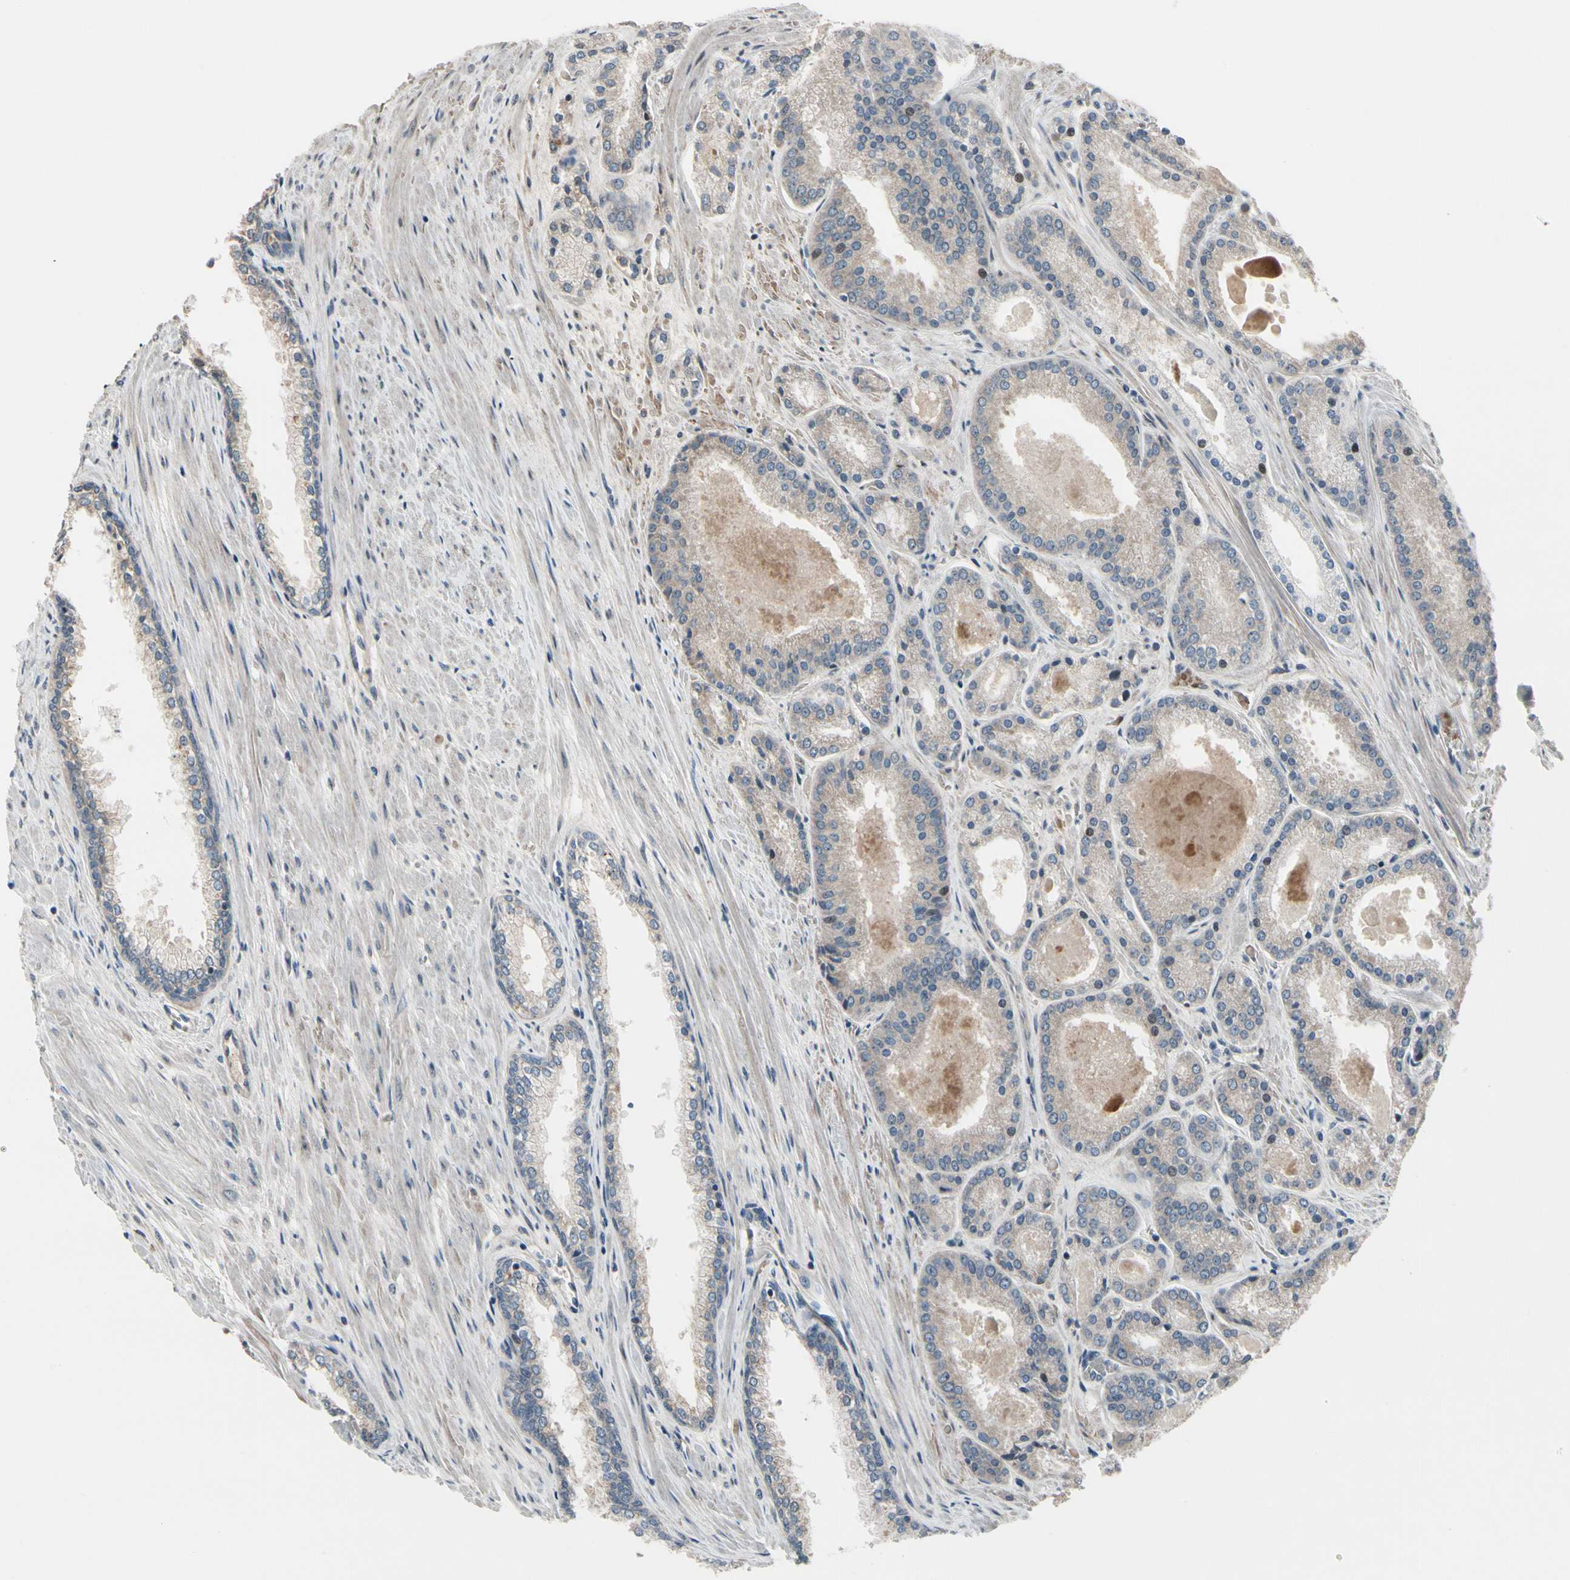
{"staining": {"intensity": "weak", "quantity": "<25%", "location": "cytoplasmic/membranous"}, "tissue": "prostate cancer", "cell_type": "Tumor cells", "image_type": "cancer", "snomed": [{"axis": "morphology", "description": "Adenocarcinoma, Low grade"}, {"axis": "topography", "description": "Prostate"}], "caption": "Prostate cancer was stained to show a protein in brown. There is no significant expression in tumor cells.", "gene": "SNX29", "patient": {"sex": "male", "age": 59}}